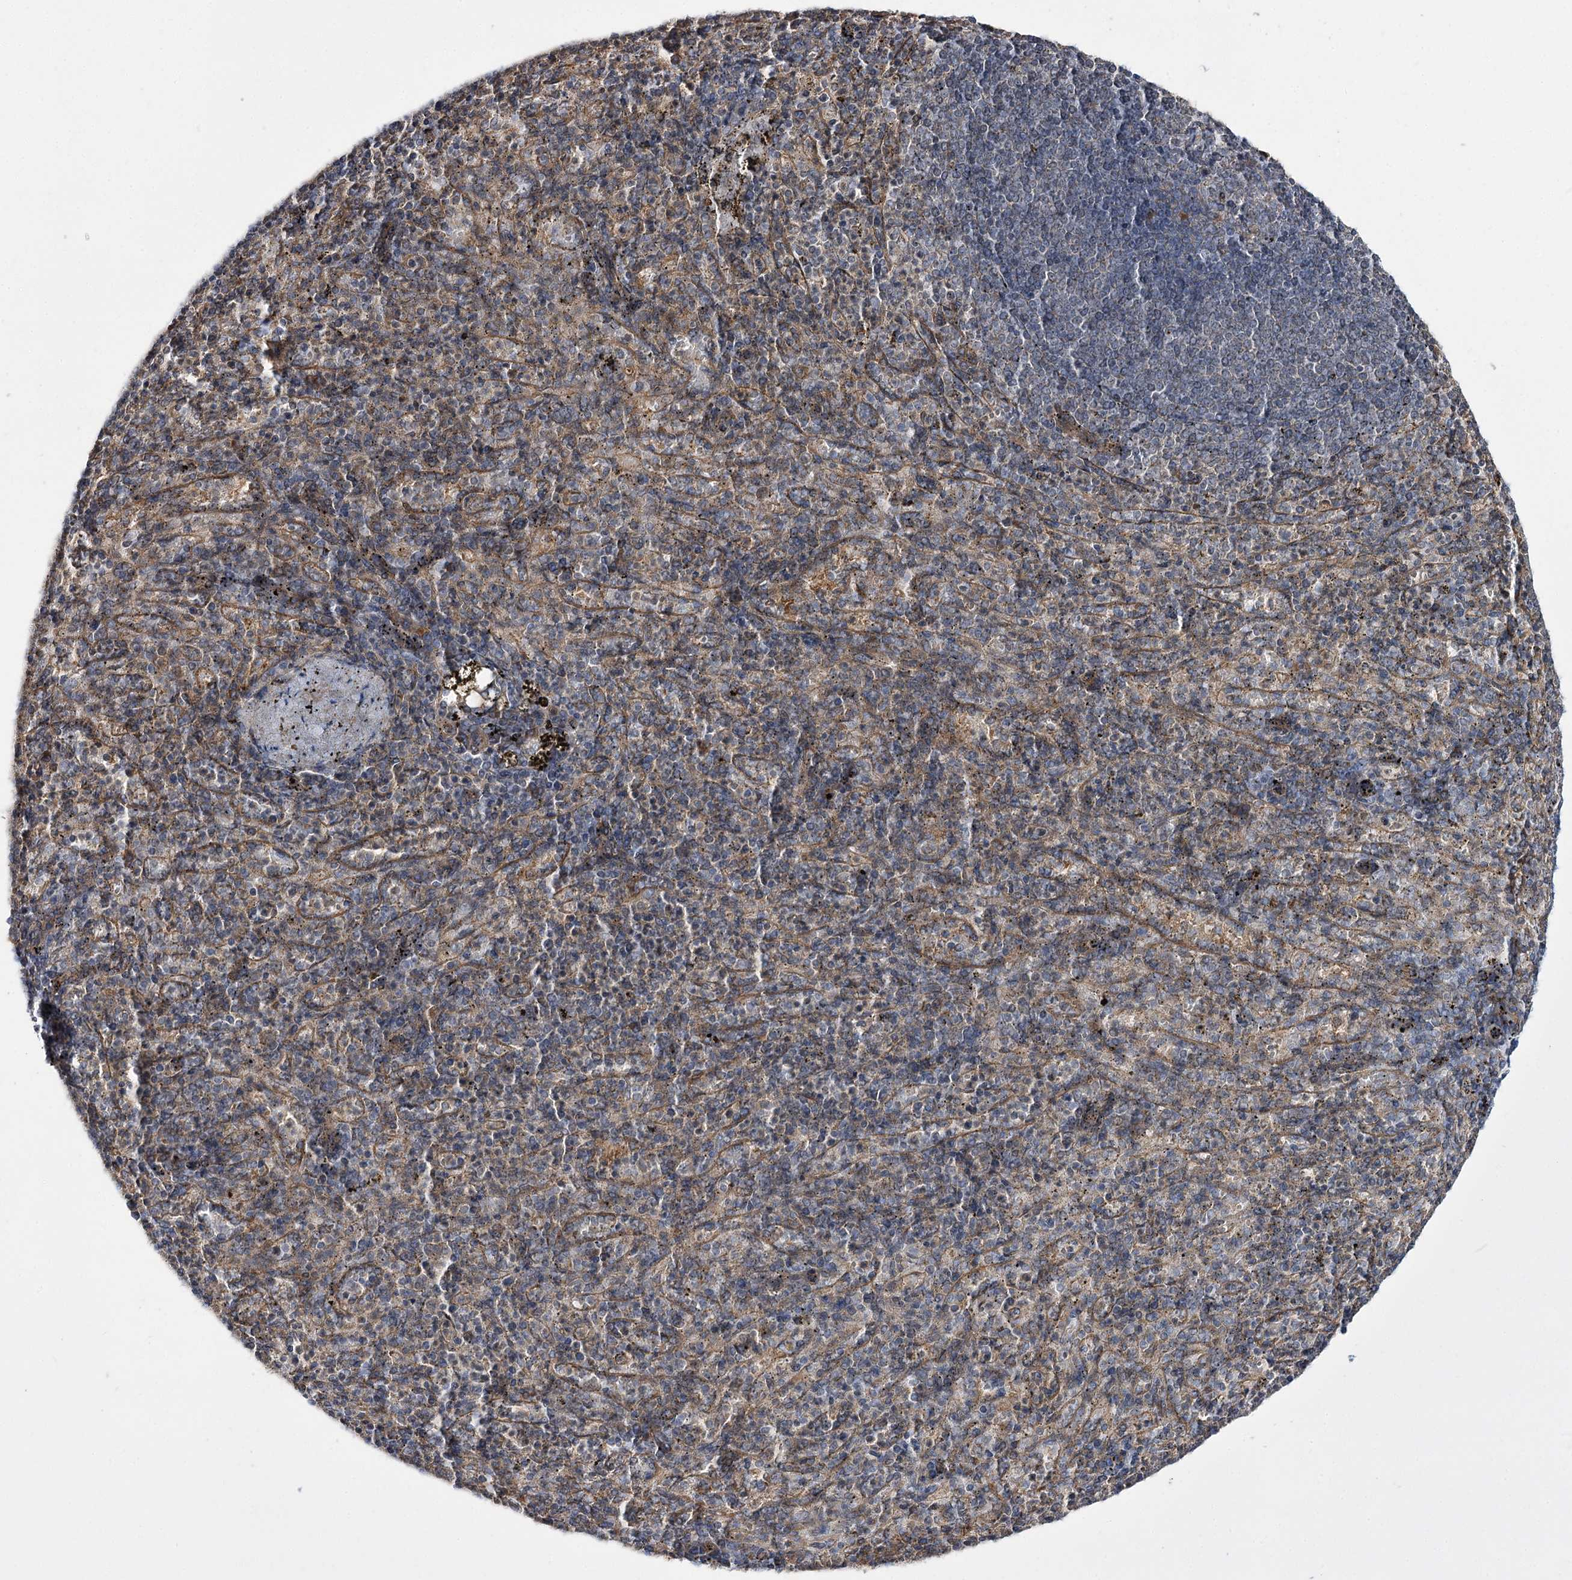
{"staining": {"intensity": "negative", "quantity": "none", "location": "none"}, "tissue": "spleen", "cell_type": "Cells in red pulp", "image_type": "normal", "snomed": [{"axis": "morphology", "description": "Normal tissue, NOS"}, {"axis": "topography", "description": "Spleen"}], "caption": "High power microscopy photomicrograph of an immunohistochemistry (IHC) photomicrograph of unremarkable spleen, revealing no significant expression in cells in red pulp. (Immunohistochemistry, brightfield microscopy, high magnification).", "gene": "C11orf80", "patient": {"sex": "female", "age": 74}}